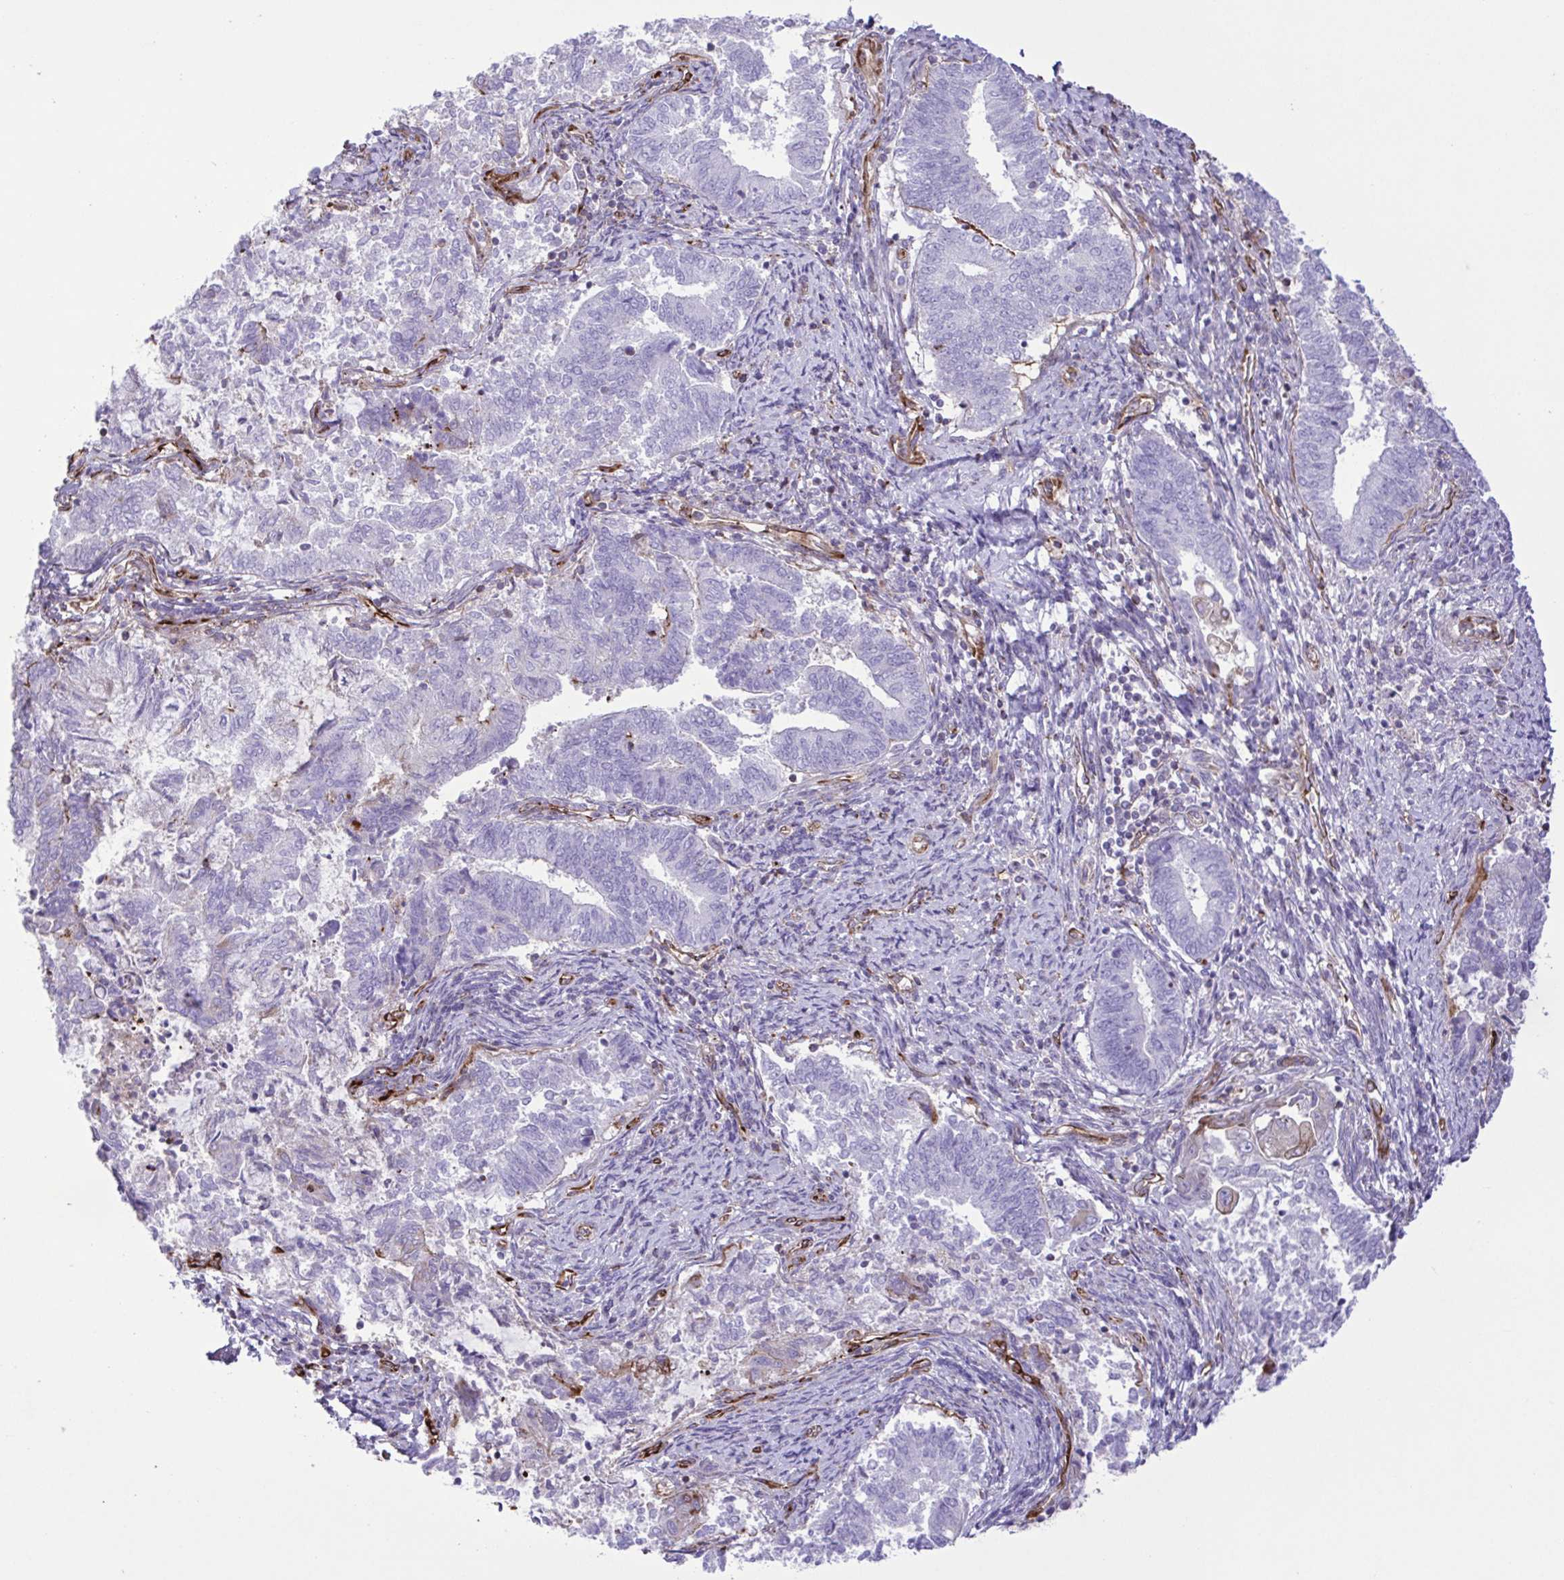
{"staining": {"intensity": "negative", "quantity": "none", "location": "none"}, "tissue": "endometrial cancer", "cell_type": "Tumor cells", "image_type": "cancer", "snomed": [{"axis": "morphology", "description": "Adenocarcinoma, NOS"}, {"axis": "topography", "description": "Endometrium"}], "caption": "High magnification brightfield microscopy of endometrial cancer stained with DAB (brown) and counterstained with hematoxylin (blue): tumor cells show no significant expression.", "gene": "FLT1", "patient": {"sex": "female", "age": 65}}